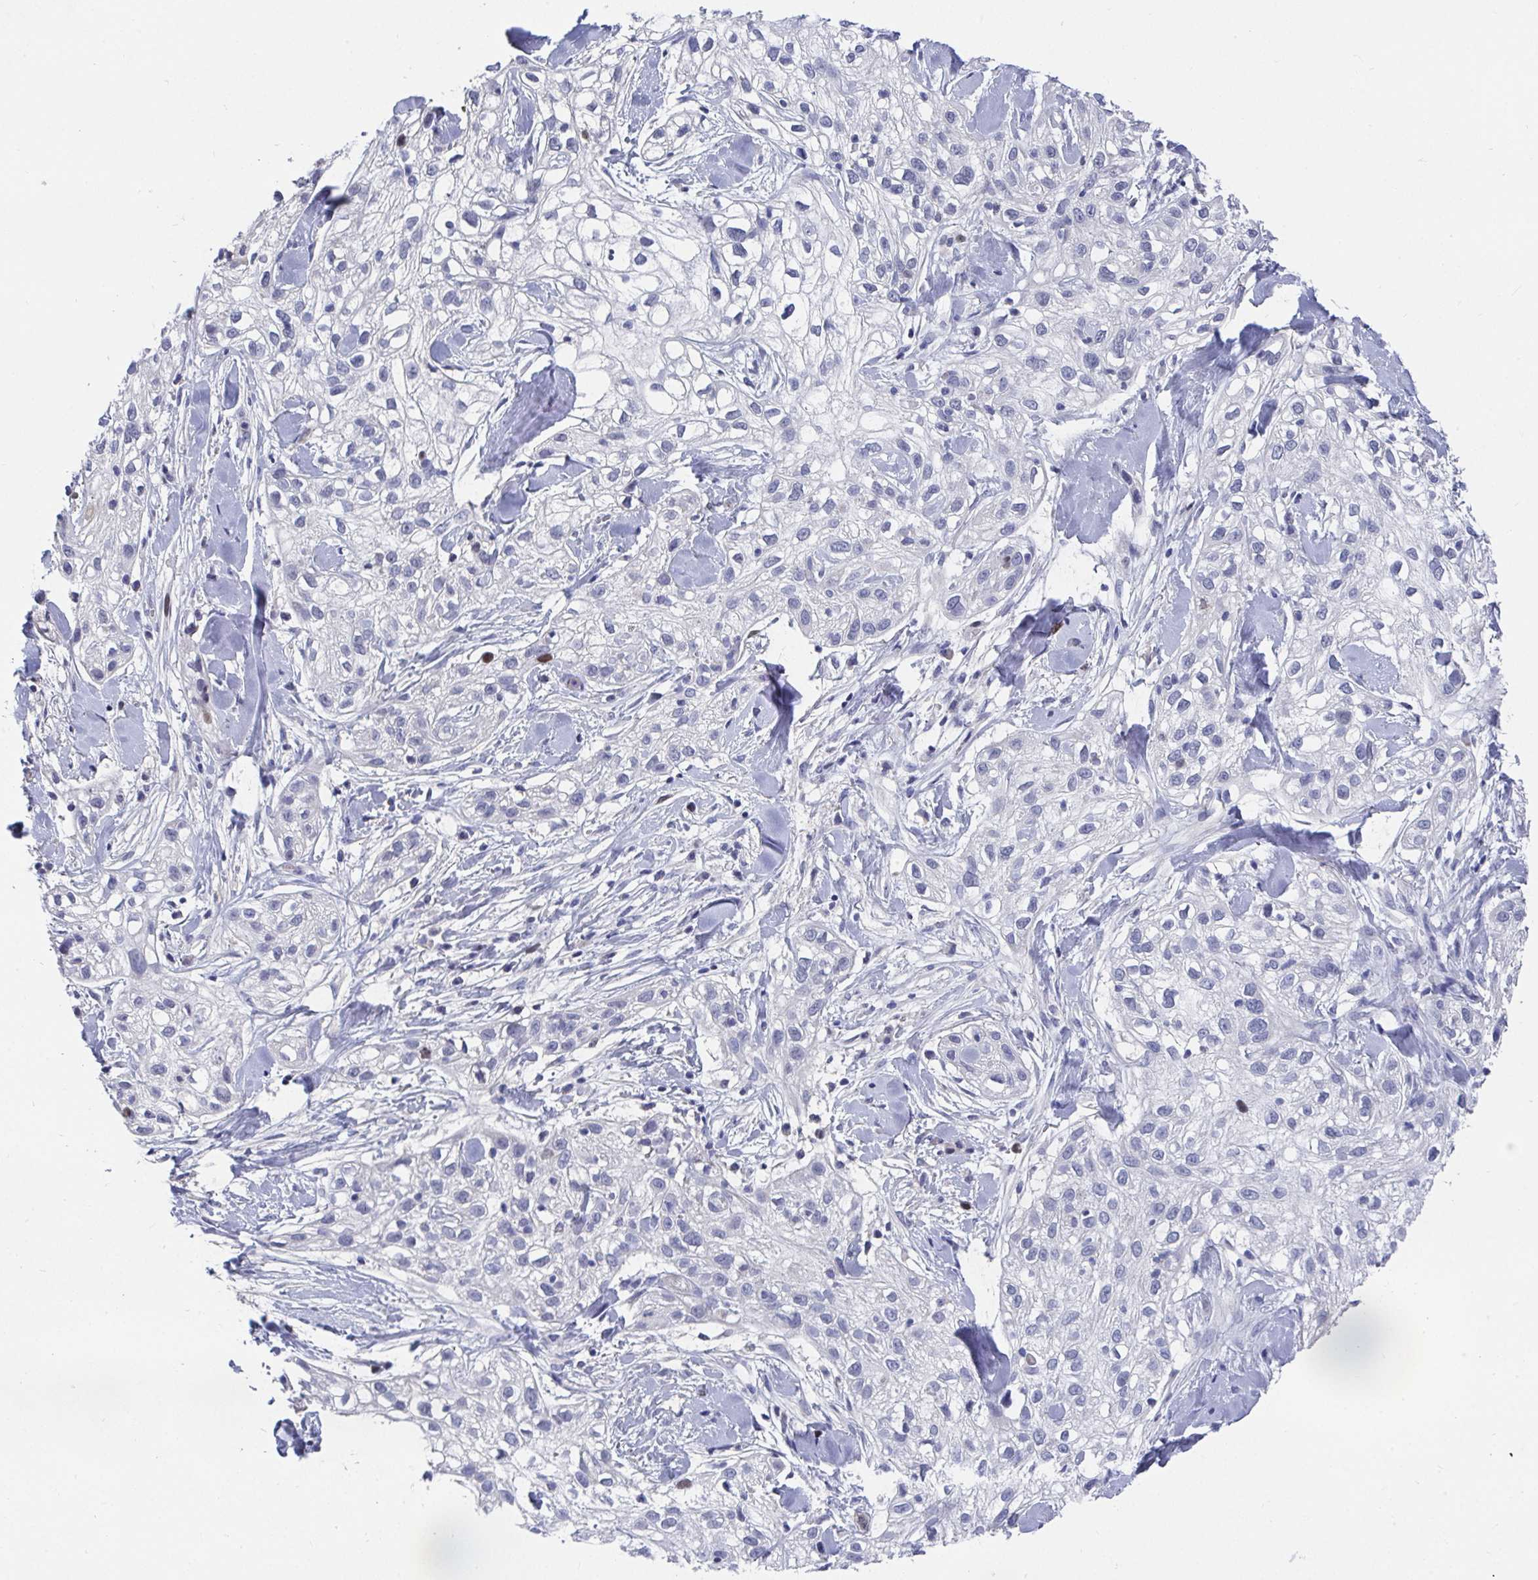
{"staining": {"intensity": "negative", "quantity": "none", "location": "none"}, "tissue": "skin cancer", "cell_type": "Tumor cells", "image_type": "cancer", "snomed": [{"axis": "morphology", "description": "Squamous cell carcinoma, NOS"}, {"axis": "topography", "description": "Skin"}], "caption": "This is an IHC image of skin cancer (squamous cell carcinoma). There is no staining in tumor cells.", "gene": "ATP5F1C", "patient": {"sex": "male", "age": 82}}